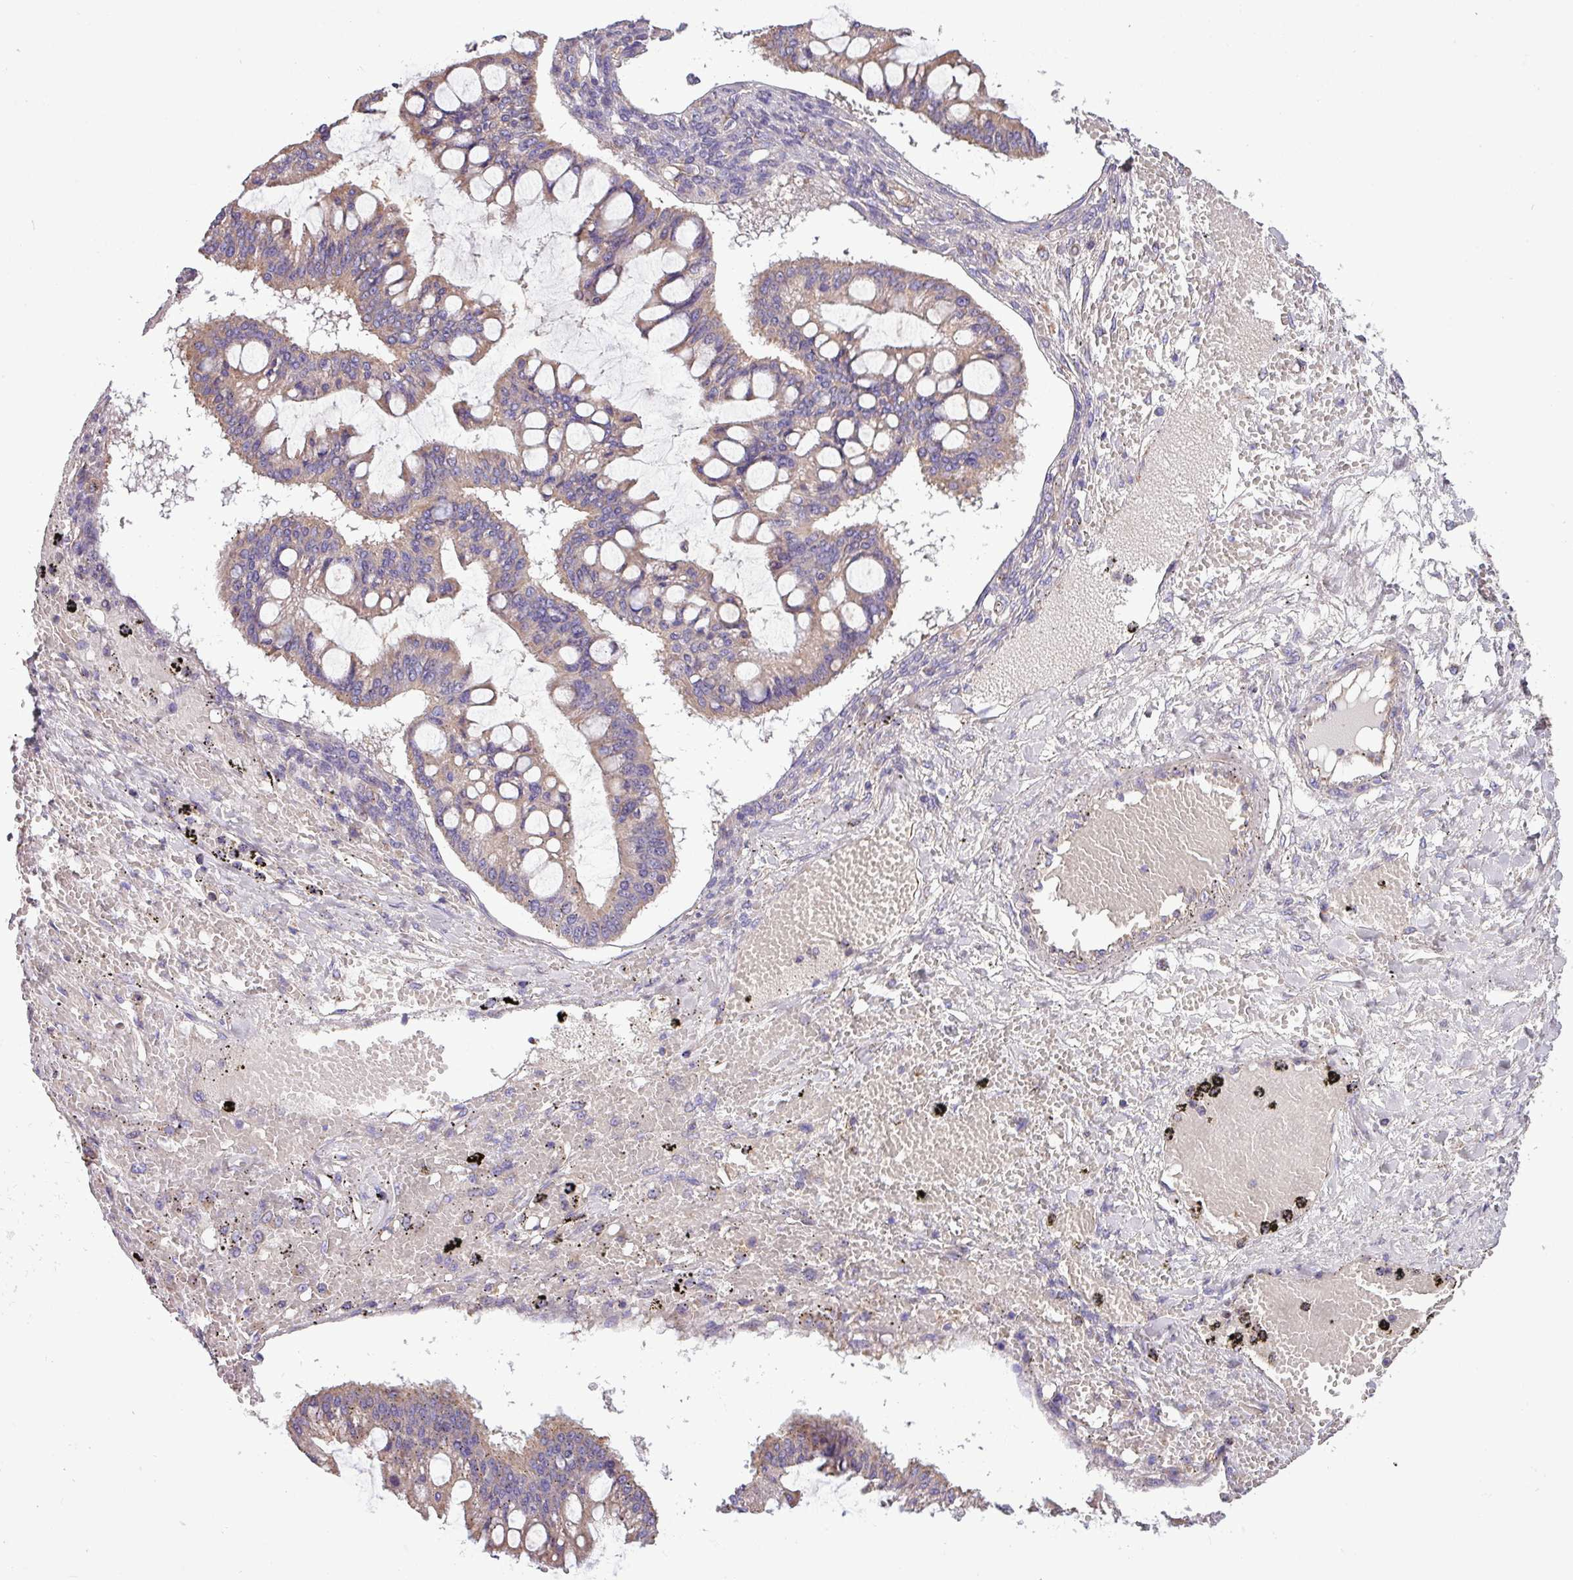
{"staining": {"intensity": "weak", "quantity": "25%-75%", "location": "cytoplasmic/membranous"}, "tissue": "ovarian cancer", "cell_type": "Tumor cells", "image_type": "cancer", "snomed": [{"axis": "morphology", "description": "Cystadenocarcinoma, mucinous, NOS"}, {"axis": "topography", "description": "Ovary"}], "caption": "The histopathology image shows staining of ovarian cancer, revealing weak cytoplasmic/membranous protein expression (brown color) within tumor cells. The staining is performed using DAB (3,3'-diaminobenzidine) brown chromogen to label protein expression. The nuclei are counter-stained blue using hematoxylin.", "gene": "PPM1J", "patient": {"sex": "female", "age": 73}}